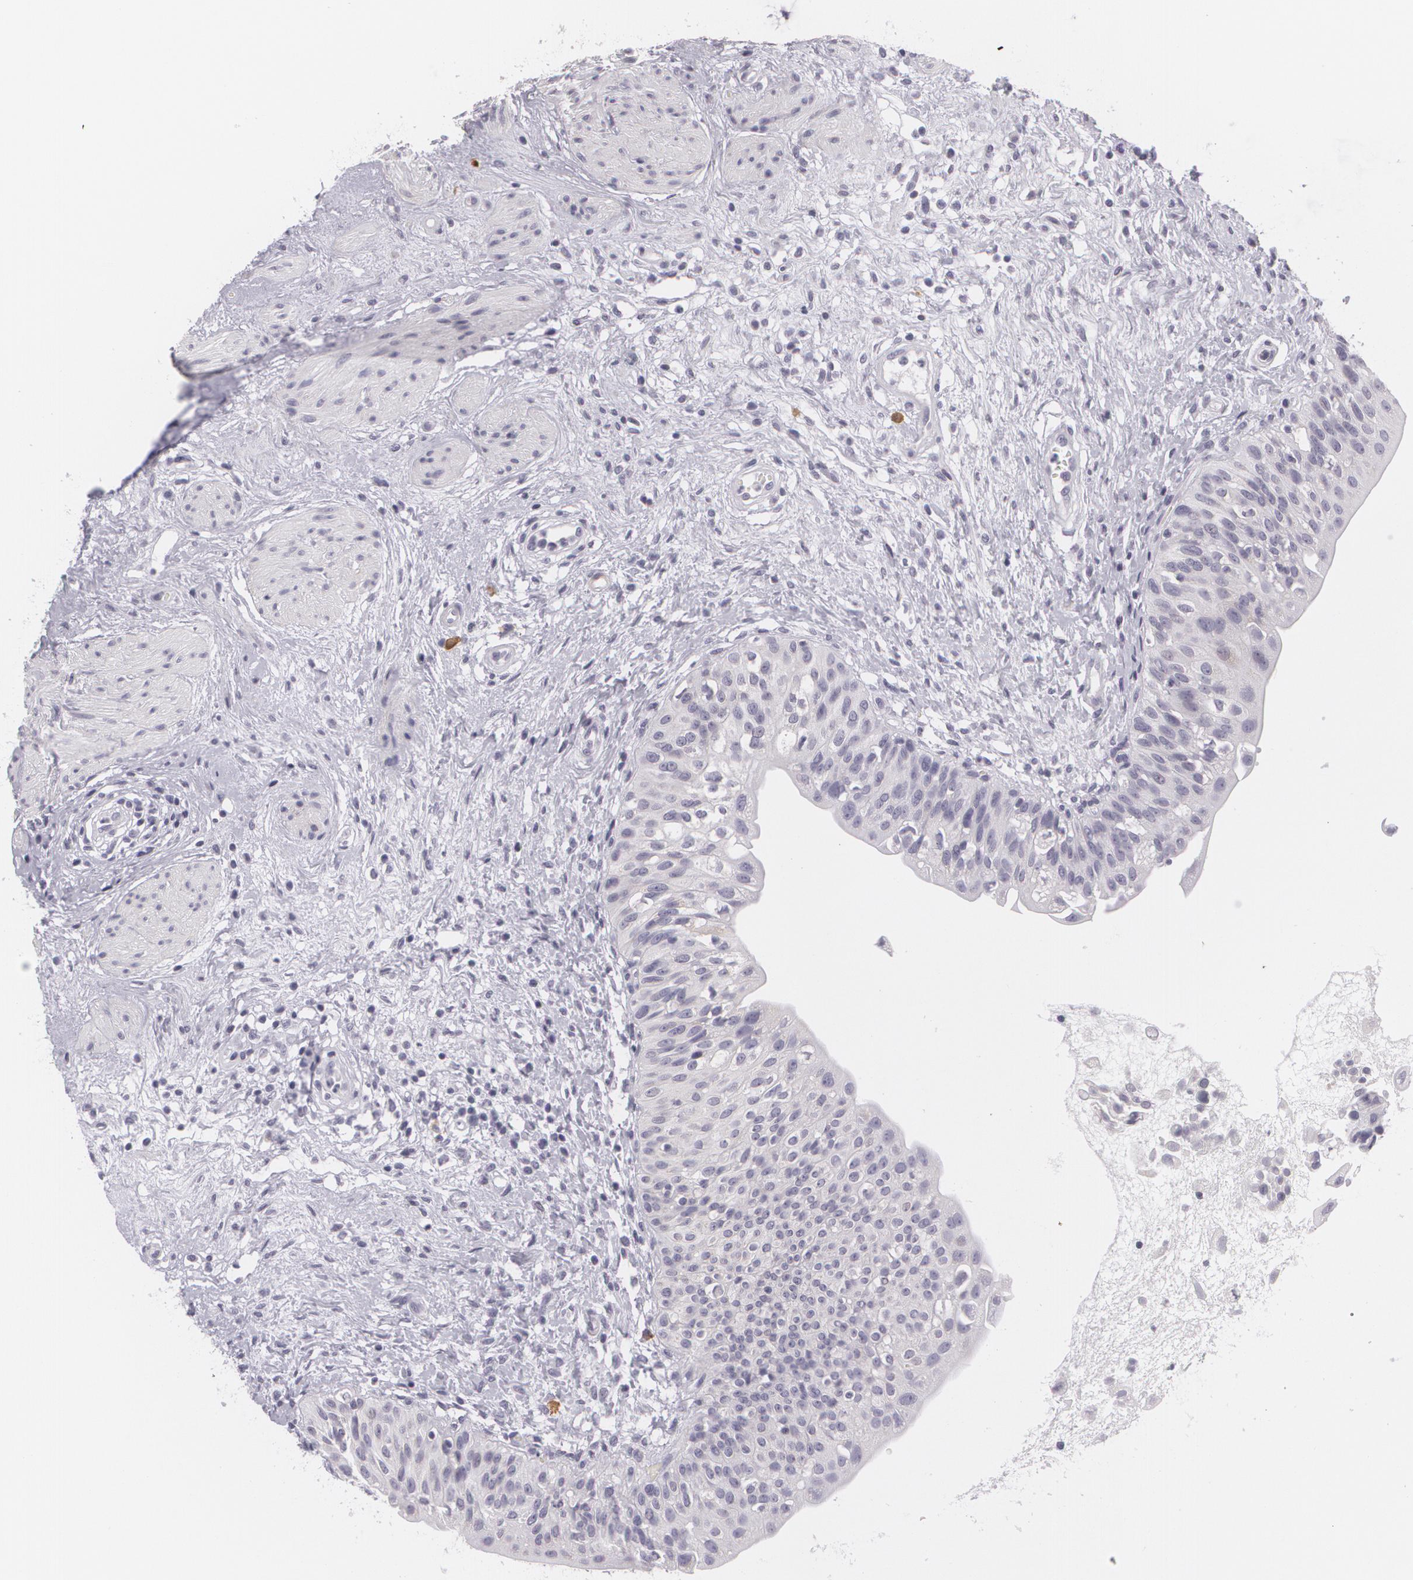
{"staining": {"intensity": "negative", "quantity": "none", "location": "none"}, "tissue": "urinary bladder", "cell_type": "Urothelial cells", "image_type": "normal", "snomed": [{"axis": "morphology", "description": "Normal tissue, NOS"}, {"axis": "topography", "description": "Urinary bladder"}], "caption": "Urinary bladder stained for a protein using IHC reveals no expression urothelial cells.", "gene": "MAP2", "patient": {"sex": "female", "age": 55}}